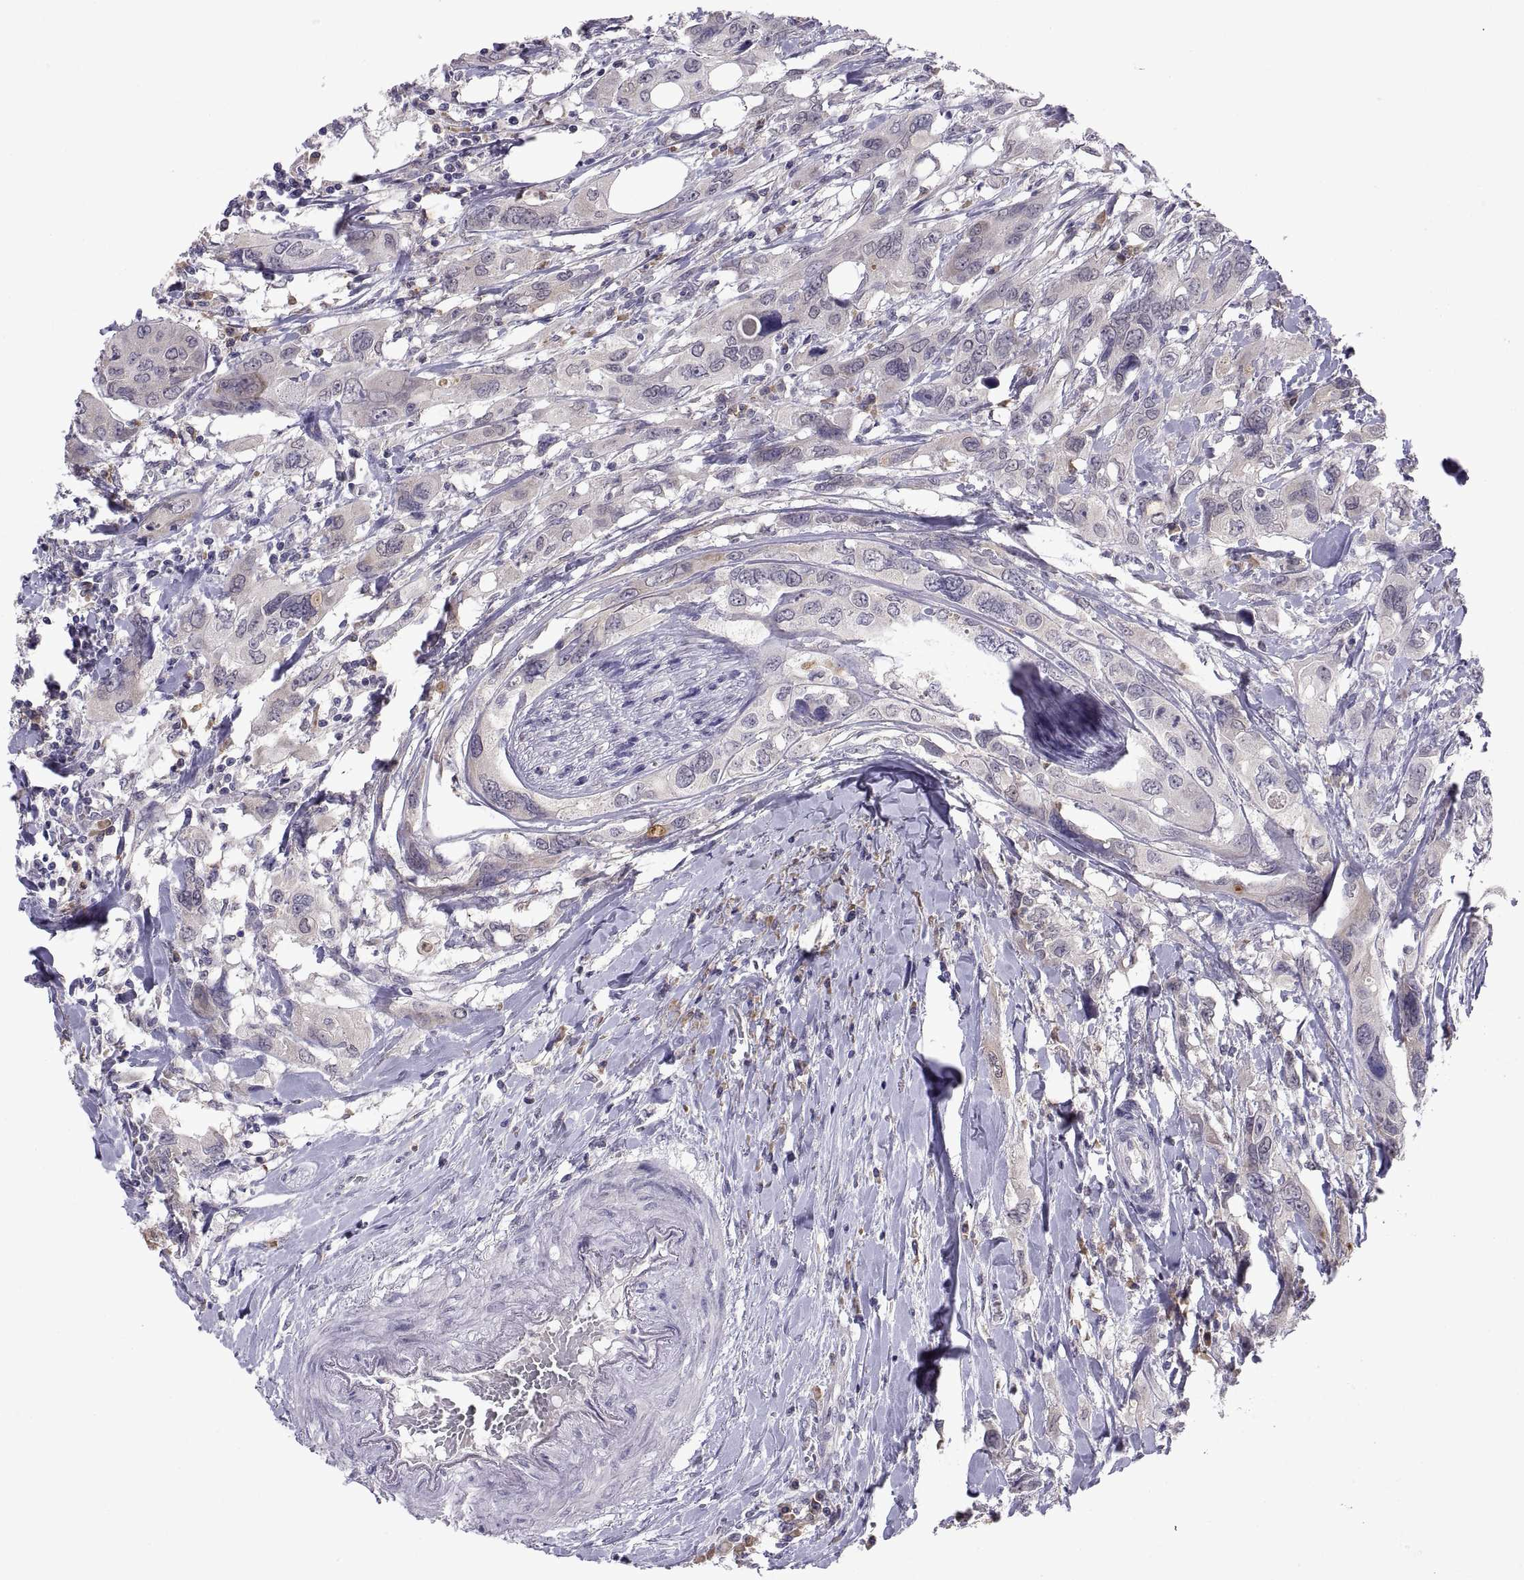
{"staining": {"intensity": "weak", "quantity": "<25%", "location": "cytoplasmic/membranous"}, "tissue": "urothelial cancer", "cell_type": "Tumor cells", "image_type": "cancer", "snomed": [{"axis": "morphology", "description": "Urothelial carcinoma, NOS"}, {"axis": "morphology", "description": "Urothelial carcinoma, High grade"}, {"axis": "topography", "description": "Urinary bladder"}], "caption": "An image of human urothelial cancer is negative for staining in tumor cells.", "gene": "PKP1", "patient": {"sex": "male", "age": 63}}